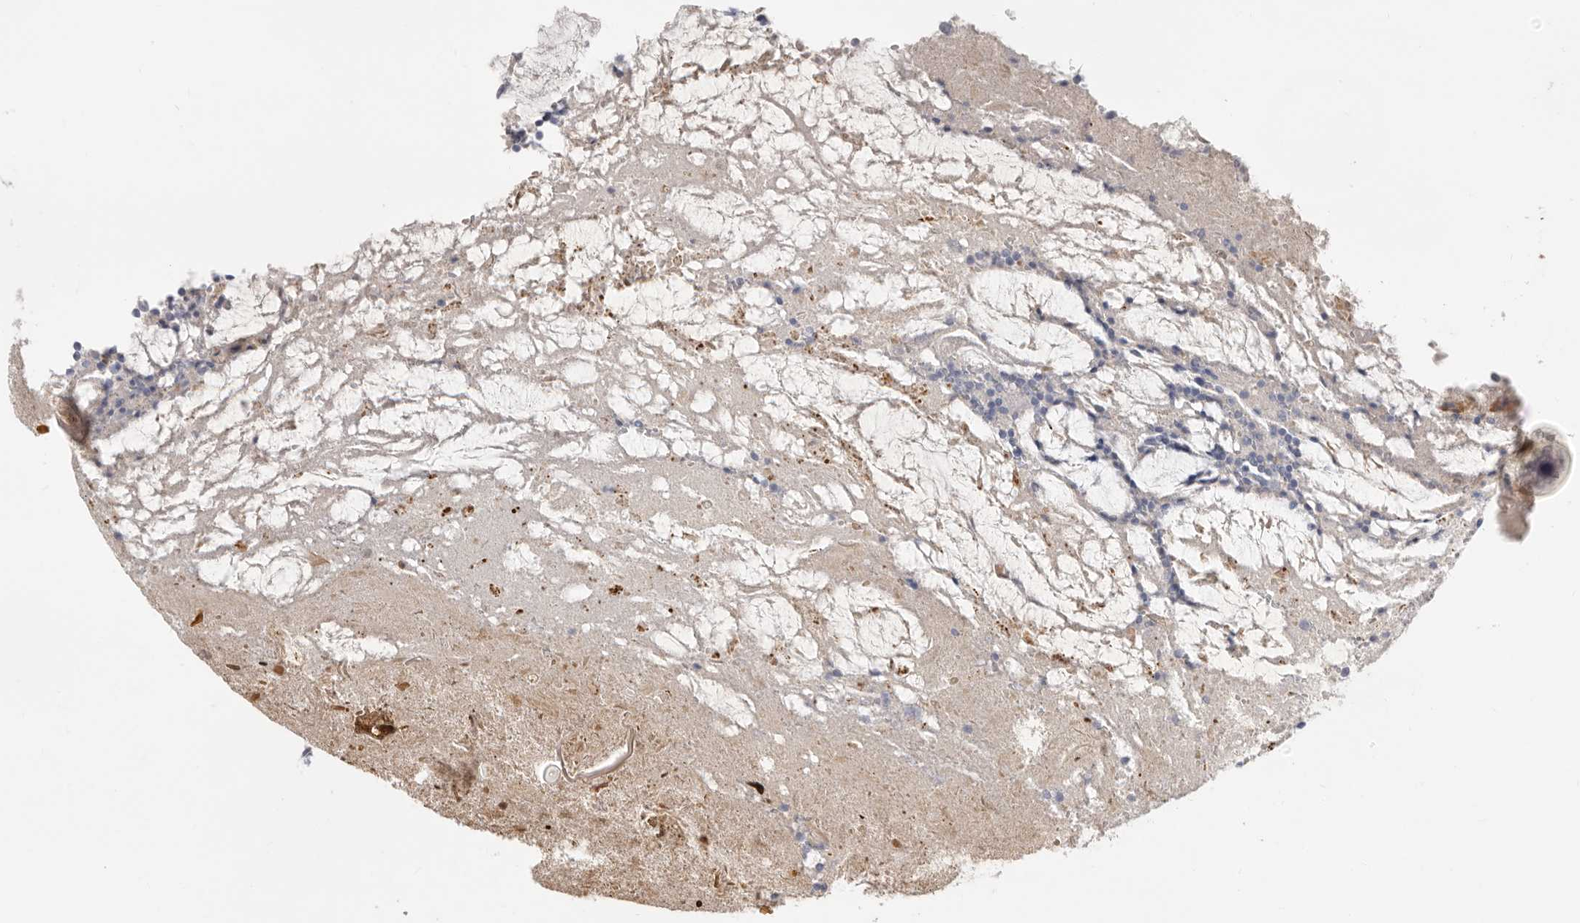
{"staining": {"intensity": "moderate", "quantity": ">75%", "location": "cytoplasmic/membranous"}, "tissue": "appendix", "cell_type": "Glandular cells", "image_type": "normal", "snomed": [{"axis": "morphology", "description": "Normal tissue, NOS"}, {"axis": "topography", "description": "Appendix"}], "caption": "Immunohistochemical staining of normal human appendix shows medium levels of moderate cytoplasmic/membranous expression in approximately >75% of glandular cells. The staining was performed using DAB to visualize the protein expression in brown, while the nuclei were stained in blue with hematoxylin (Magnification: 20x).", "gene": "USH1C", "patient": {"sex": "female", "age": 17}}